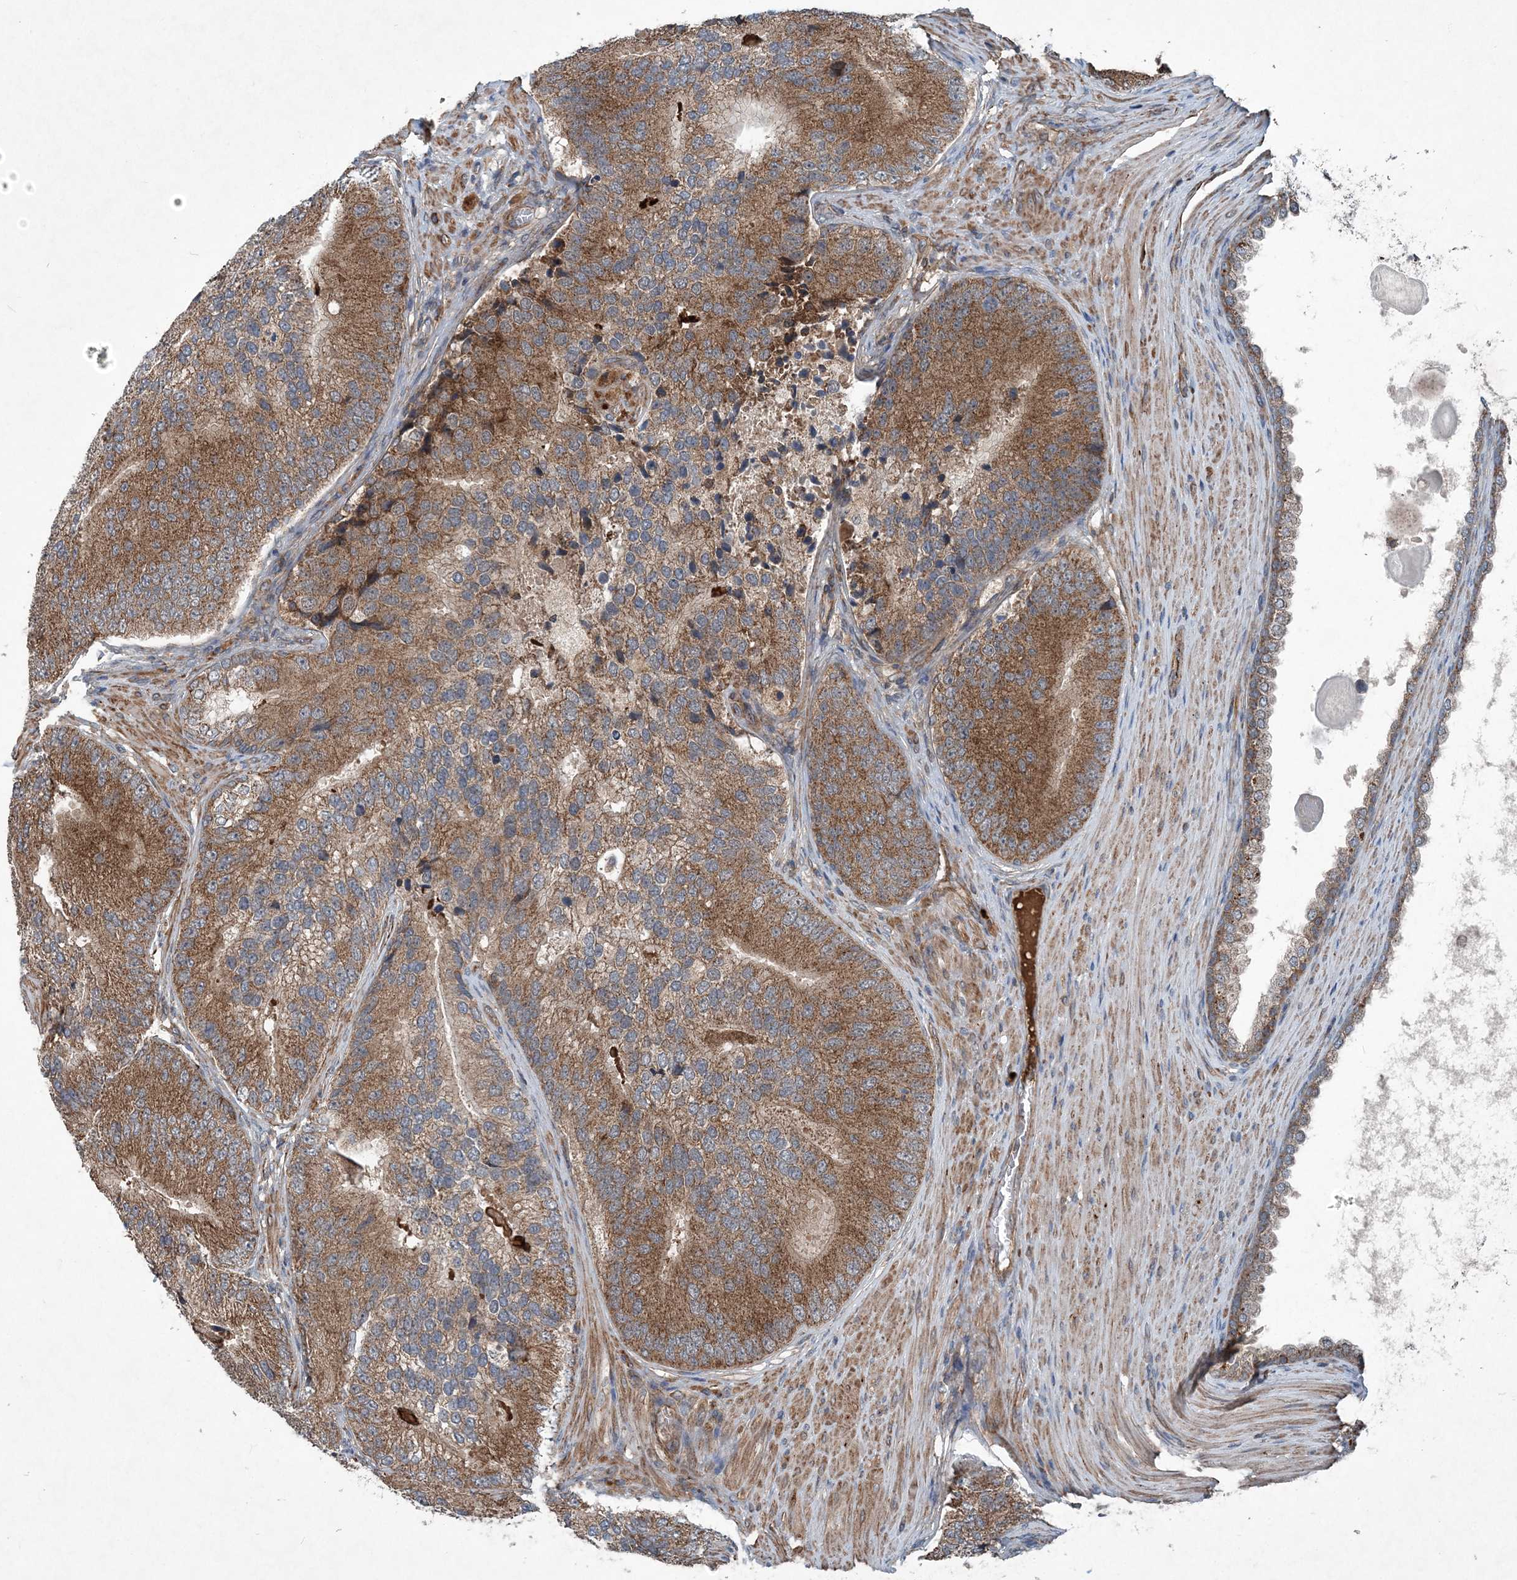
{"staining": {"intensity": "moderate", "quantity": ">75%", "location": "cytoplasmic/membranous"}, "tissue": "prostate cancer", "cell_type": "Tumor cells", "image_type": "cancer", "snomed": [{"axis": "morphology", "description": "Adenocarcinoma, High grade"}, {"axis": "topography", "description": "Prostate"}], "caption": "Immunohistochemistry of human prostate cancer exhibits medium levels of moderate cytoplasmic/membranous staining in approximately >75% of tumor cells.", "gene": "NDUFA2", "patient": {"sex": "male", "age": 70}}